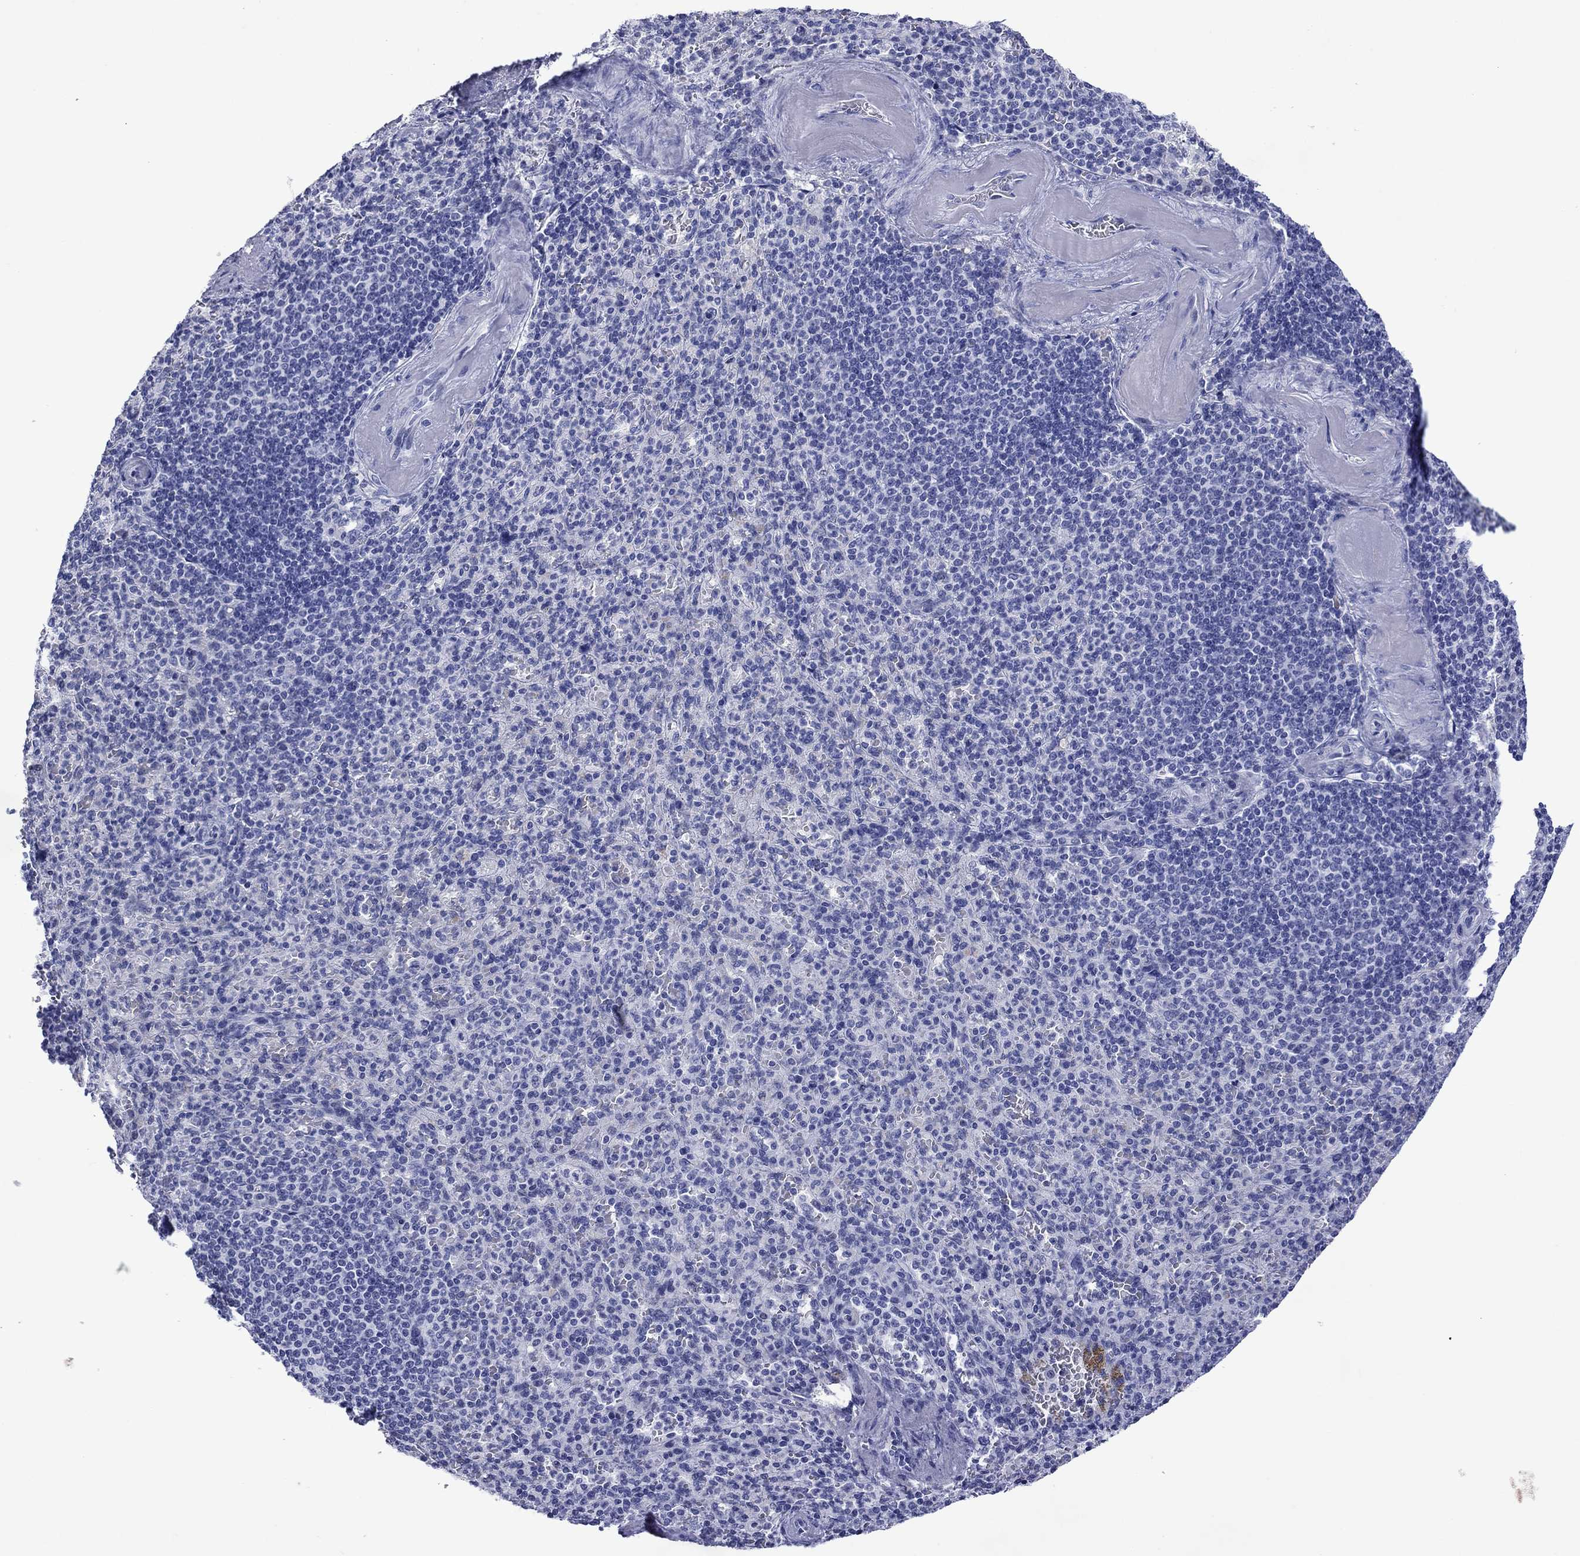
{"staining": {"intensity": "negative", "quantity": "none", "location": "none"}, "tissue": "spleen", "cell_type": "Cells in red pulp", "image_type": "normal", "snomed": [{"axis": "morphology", "description": "Normal tissue, NOS"}, {"axis": "topography", "description": "Spleen"}], "caption": "This is an immunohistochemistry photomicrograph of unremarkable spleen. There is no expression in cells in red pulp.", "gene": "PIWIL1", "patient": {"sex": "female", "age": 74}}